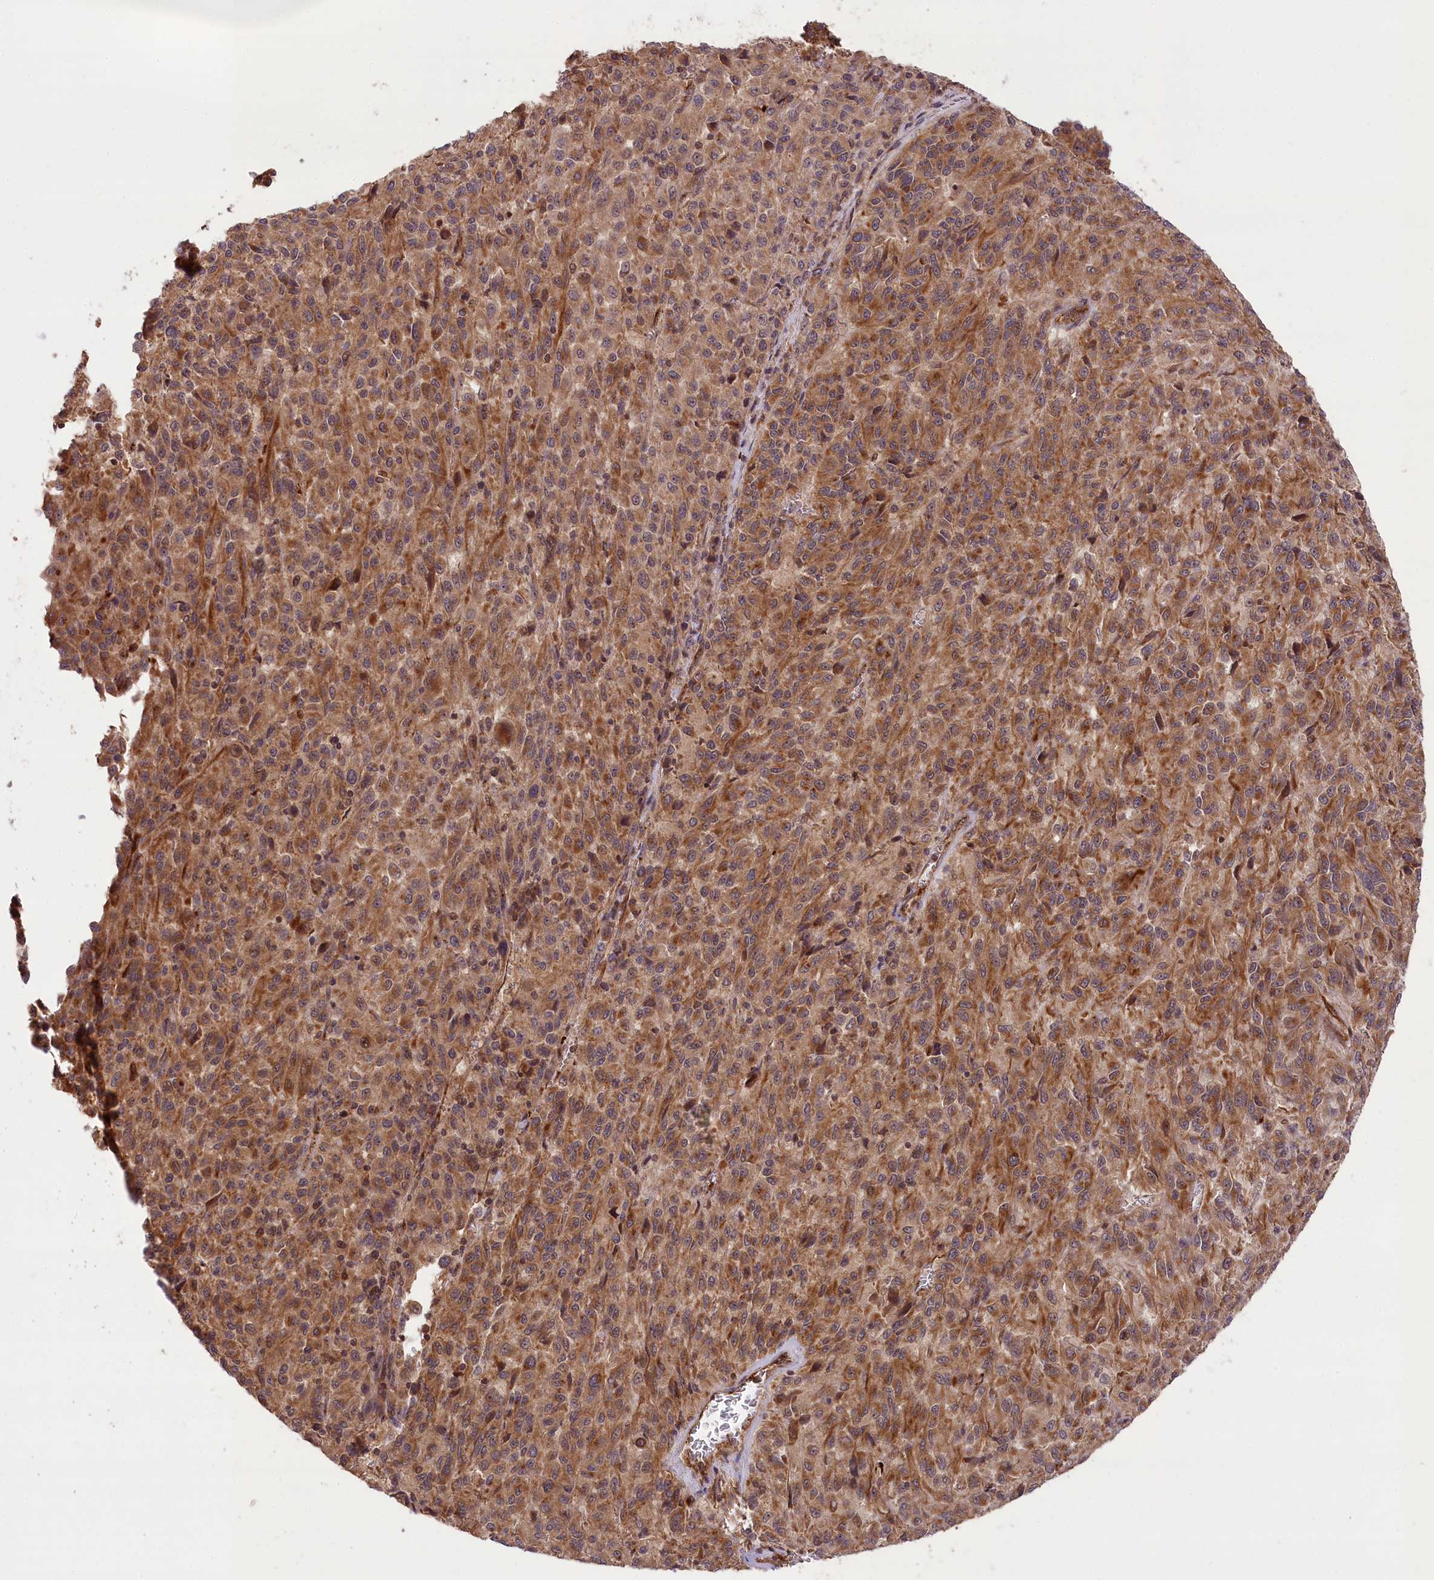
{"staining": {"intensity": "moderate", "quantity": ">75%", "location": "cytoplasmic/membranous"}, "tissue": "melanoma", "cell_type": "Tumor cells", "image_type": "cancer", "snomed": [{"axis": "morphology", "description": "Malignant melanoma, Metastatic site"}, {"axis": "topography", "description": "Lung"}], "caption": "IHC of melanoma reveals medium levels of moderate cytoplasmic/membranous expression in about >75% of tumor cells.", "gene": "CARD19", "patient": {"sex": "male", "age": 64}}